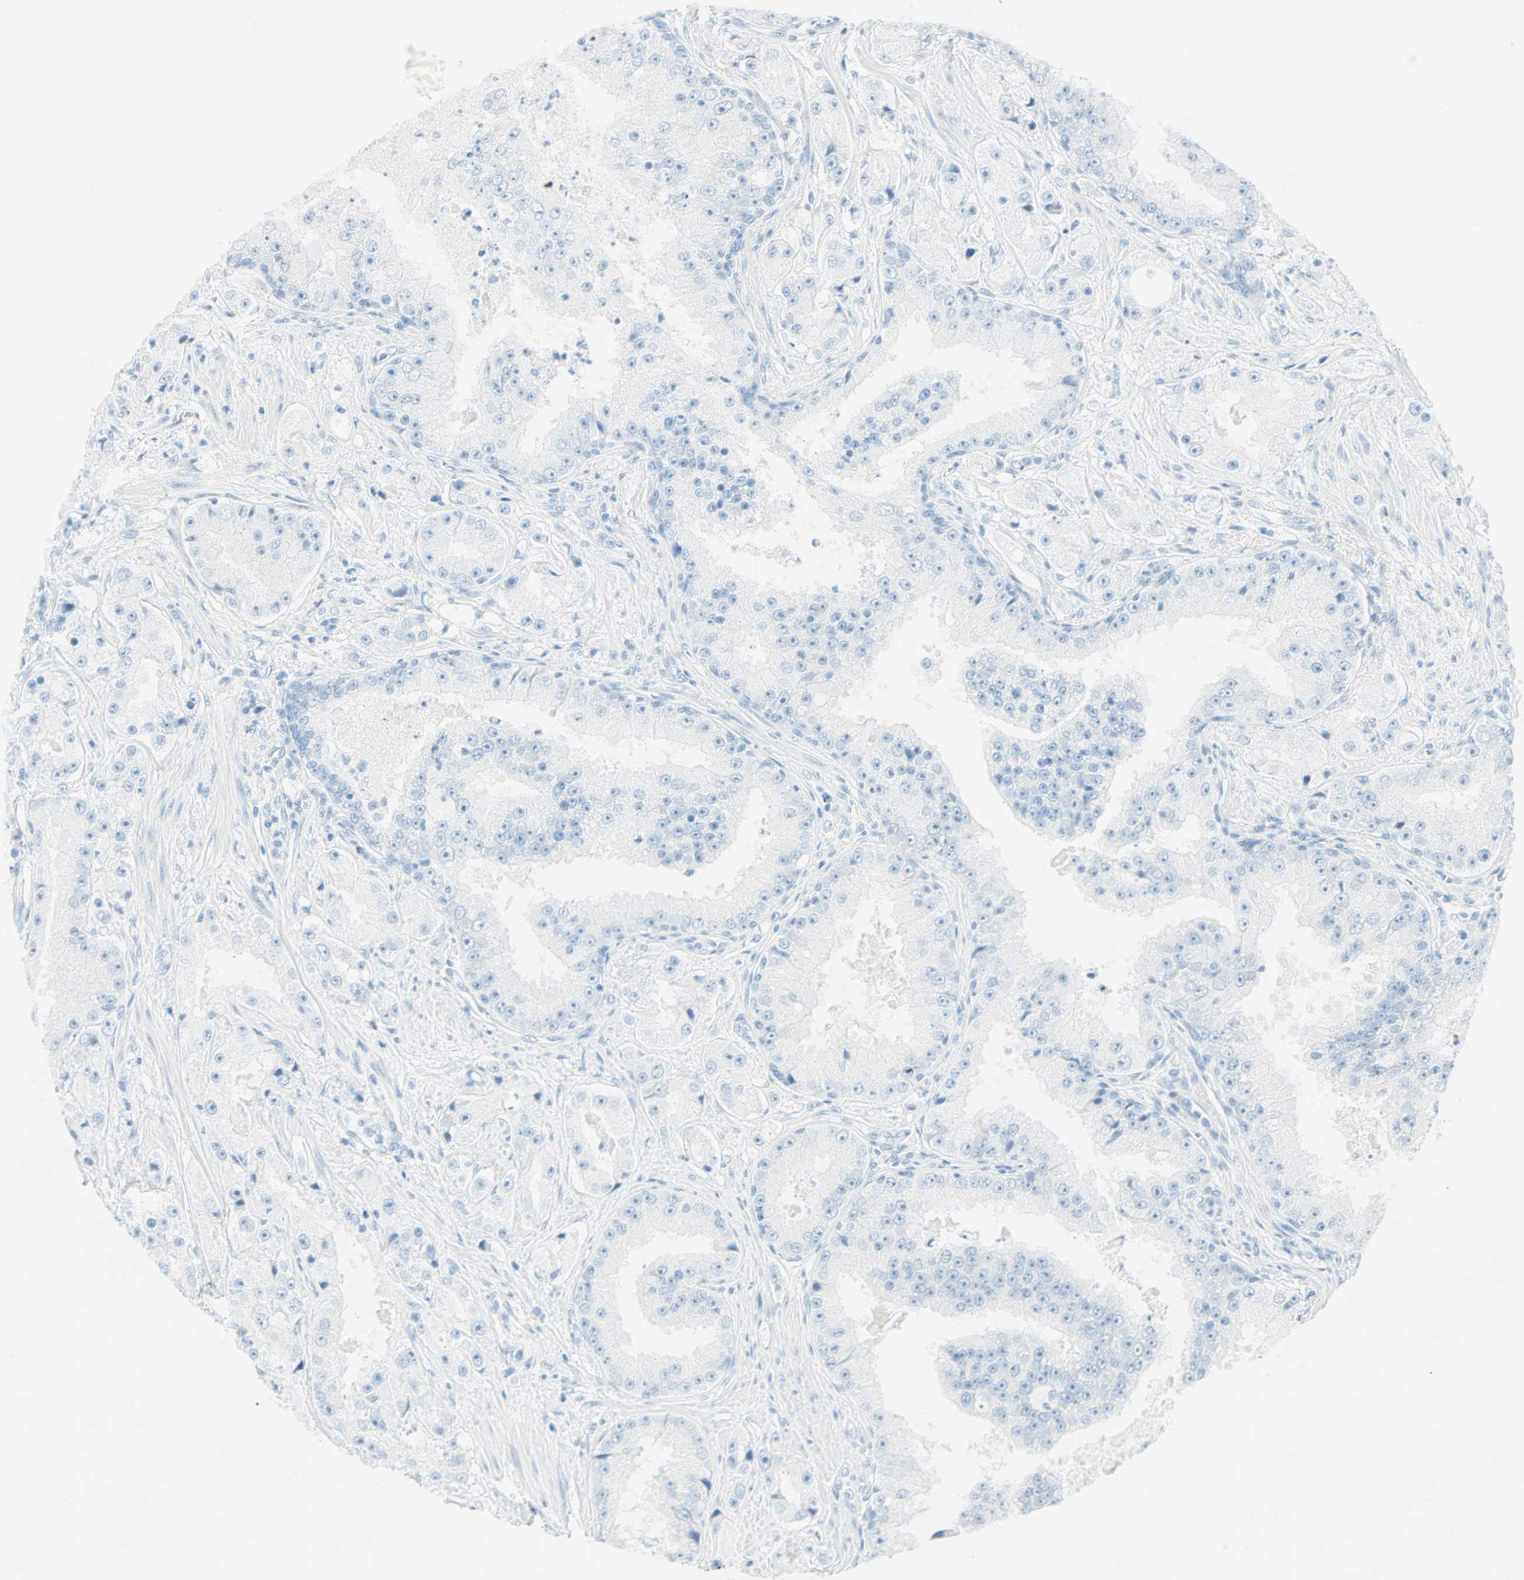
{"staining": {"intensity": "negative", "quantity": "none", "location": "none"}, "tissue": "prostate cancer", "cell_type": "Tumor cells", "image_type": "cancer", "snomed": [{"axis": "morphology", "description": "Adenocarcinoma, High grade"}, {"axis": "topography", "description": "Prostate"}], "caption": "Immunohistochemical staining of human prostate cancer (high-grade adenocarcinoma) displays no significant positivity in tumor cells.", "gene": "NES", "patient": {"sex": "male", "age": 73}}